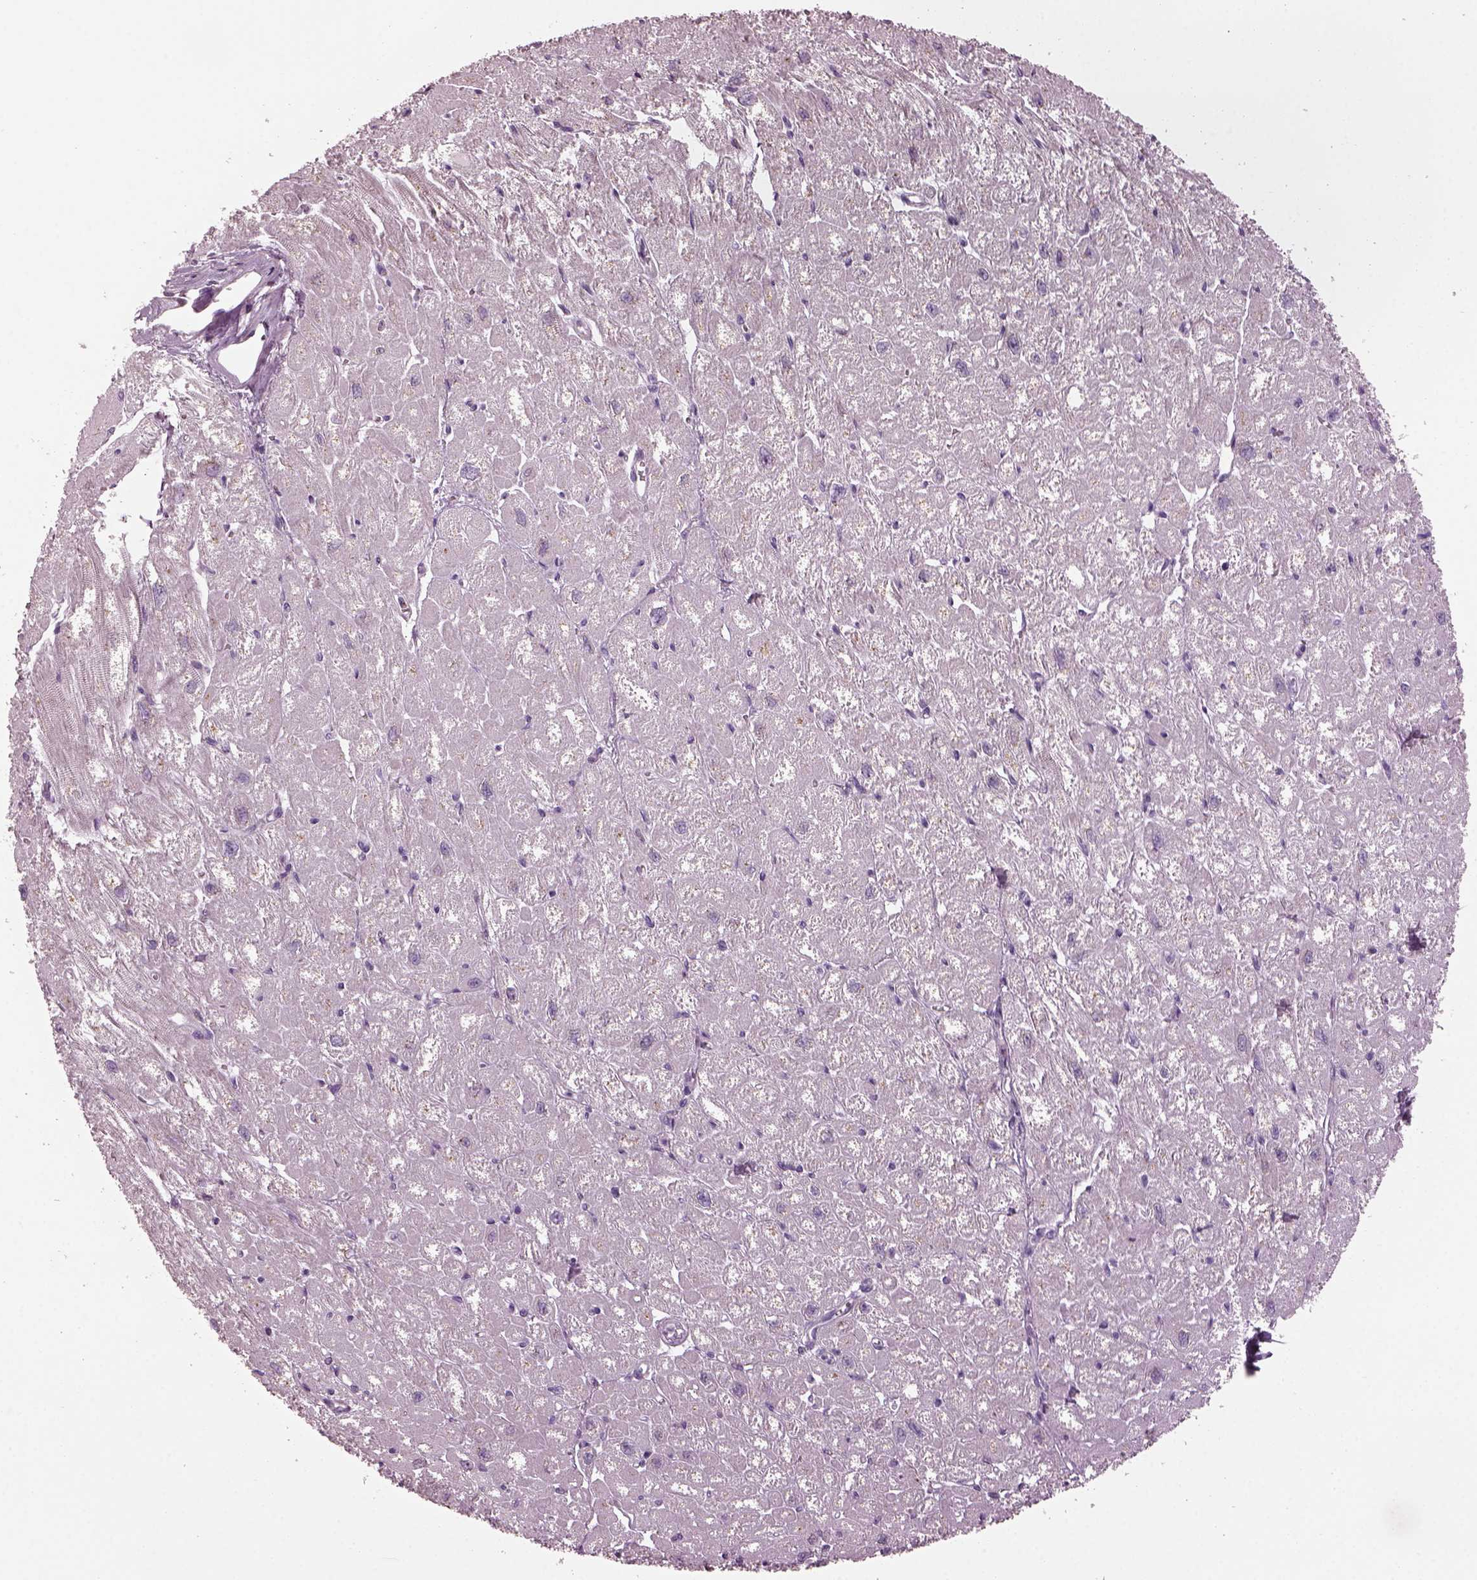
{"staining": {"intensity": "negative", "quantity": "none", "location": "none"}, "tissue": "heart muscle", "cell_type": "Cardiomyocytes", "image_type": "normal", "snomed": [{"axis": "morphology", "description": "Normal tissue, NOS"}, {"axis": "topography", "description": "Heart"}], "caption": "A high-resolution histopathology image shows IHC staining of benign heart muscle, which reveals no significant expression in cardiomyocytes.", "gene": "TMEM231", "patient": {"sex": "male", "age": 61}}